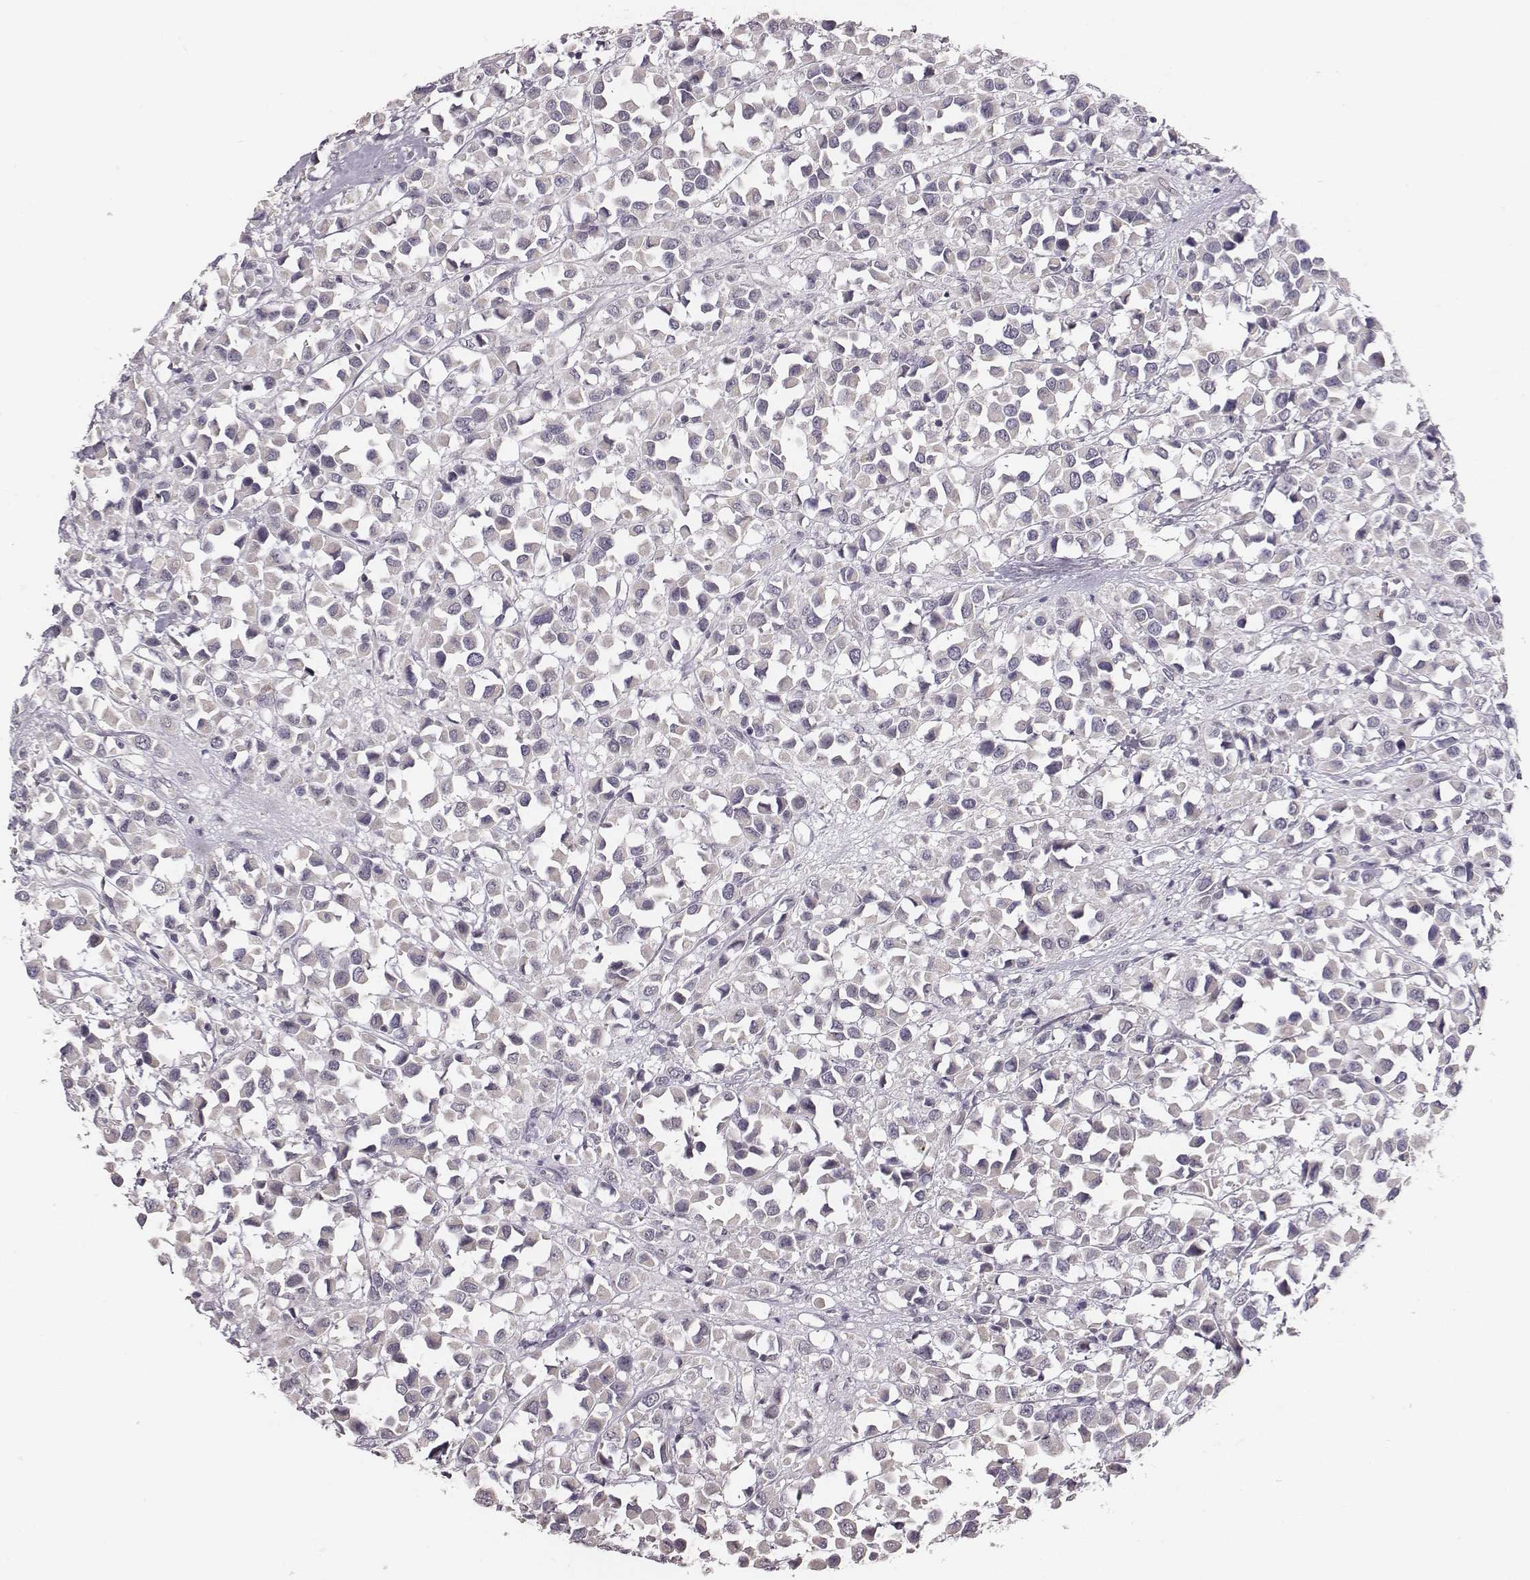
{"staining": {"intensity": "negative", "quantity": "none", "location": "none"}, "tissue": "breast cancer", "cell_type": "Tumor cells", "image_type": "cancer", "snomed": [{"axis": "morphology", "description": "Duct carcinoma"}, {"axis": "topography", "description": "Breast"}], "caption": "Immunohistochemical staining of human breast cancer exhibits no significant positivity in tumor cells. The staining is performed using DAB brown chromogen with nuclei counter-stained in using hematoxylin.", "gene": "SLC22A6", "patient": {"sex": "female", "age": 61}}